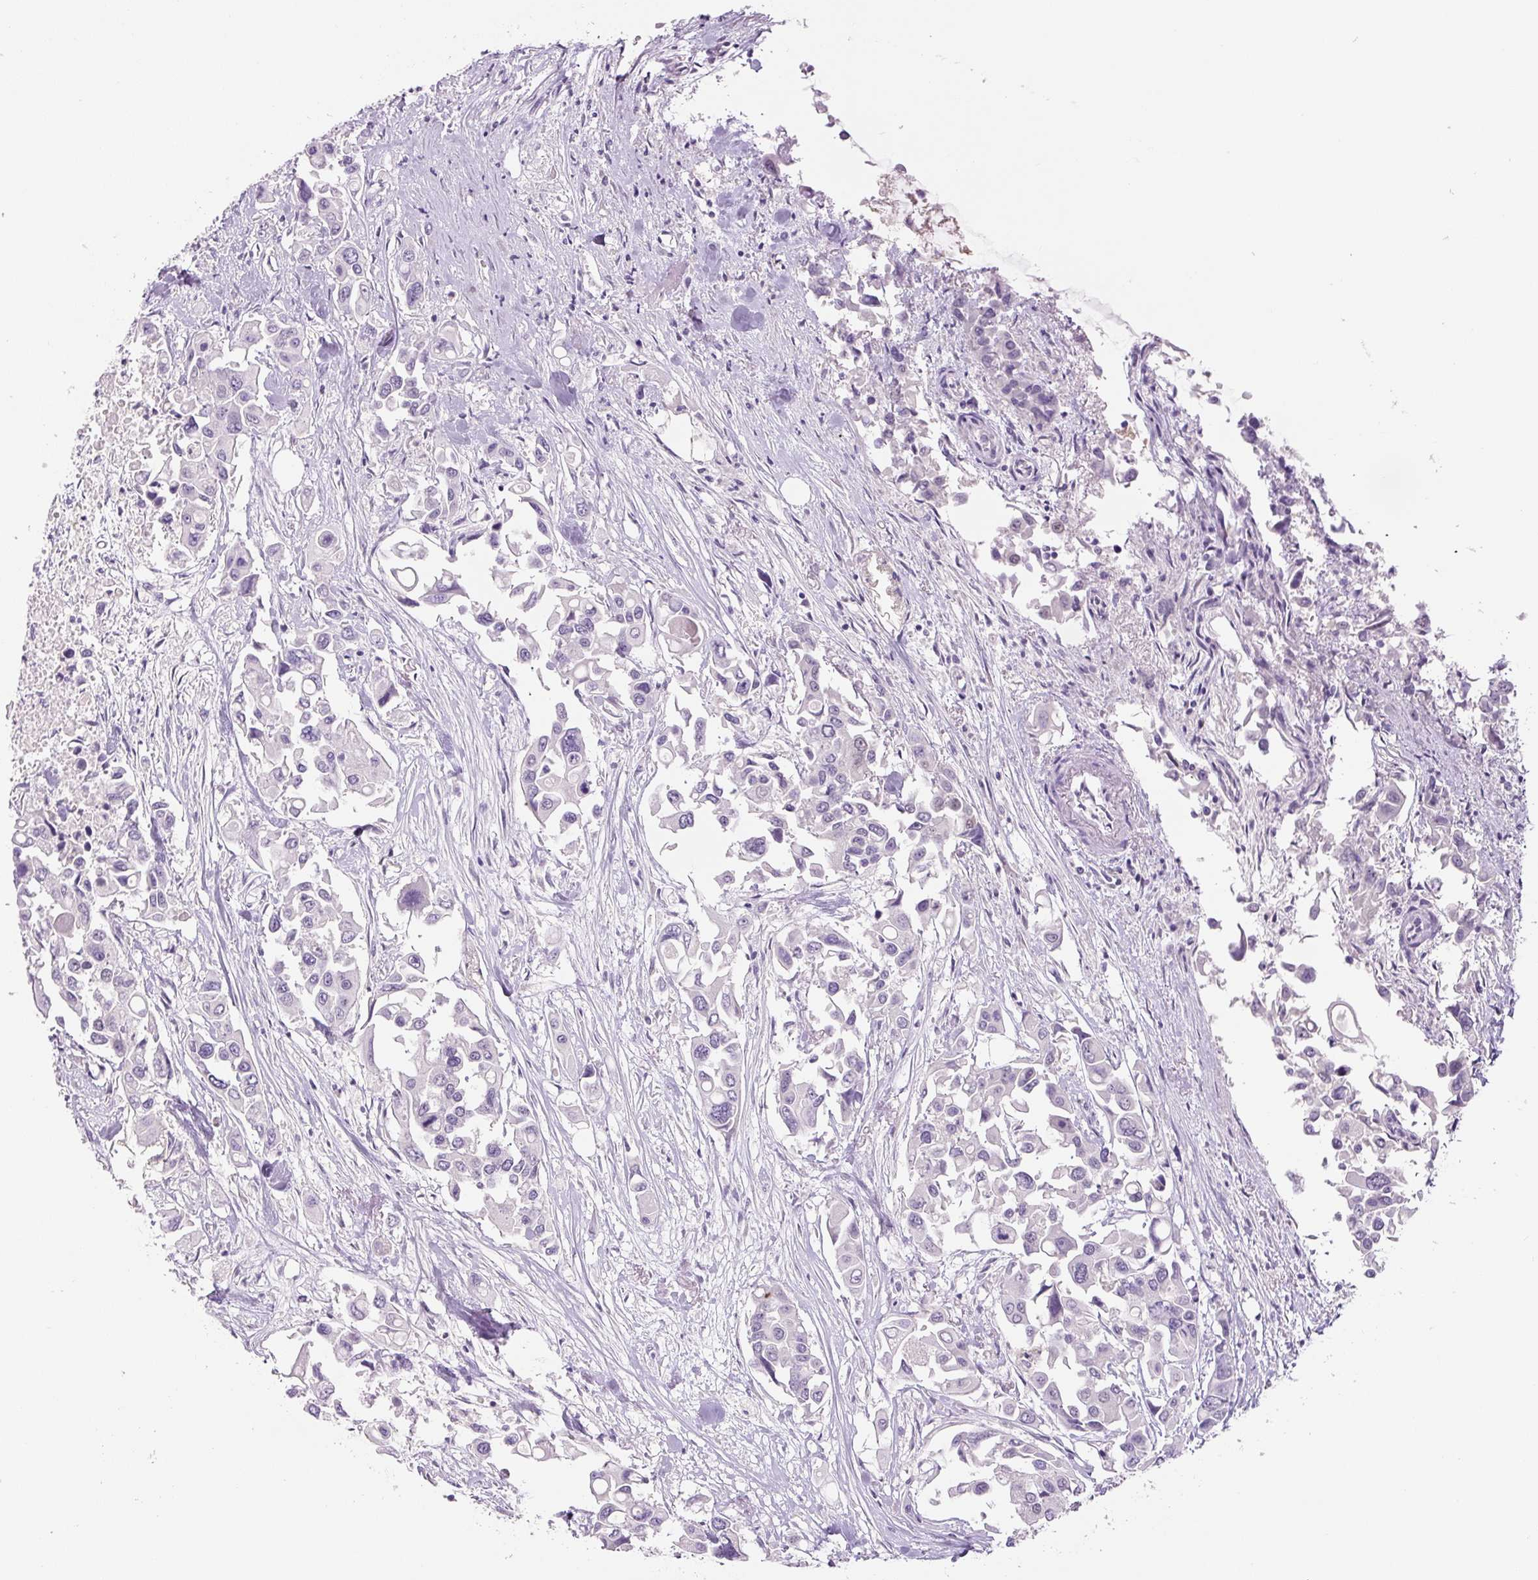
{"staining": {"intensity": "negative", "quantity": "none", "location": "none"}, "tissue": "colorectal cancer", "cell_type": "Tumor cells", "image_type": "cancer", "snomed": [{"axis": "morphology", "description": "Adenocarcinoma, NOS"}, {"axis": "topography", "description": "Colon"}], "caption": "This is an immunohistochemistry photomicrograph of adenocarcinoma (colorectal). There is no expression in tumor cells.", "gene": "SIX1", "patient": {"sex": "male", "age": 77}}